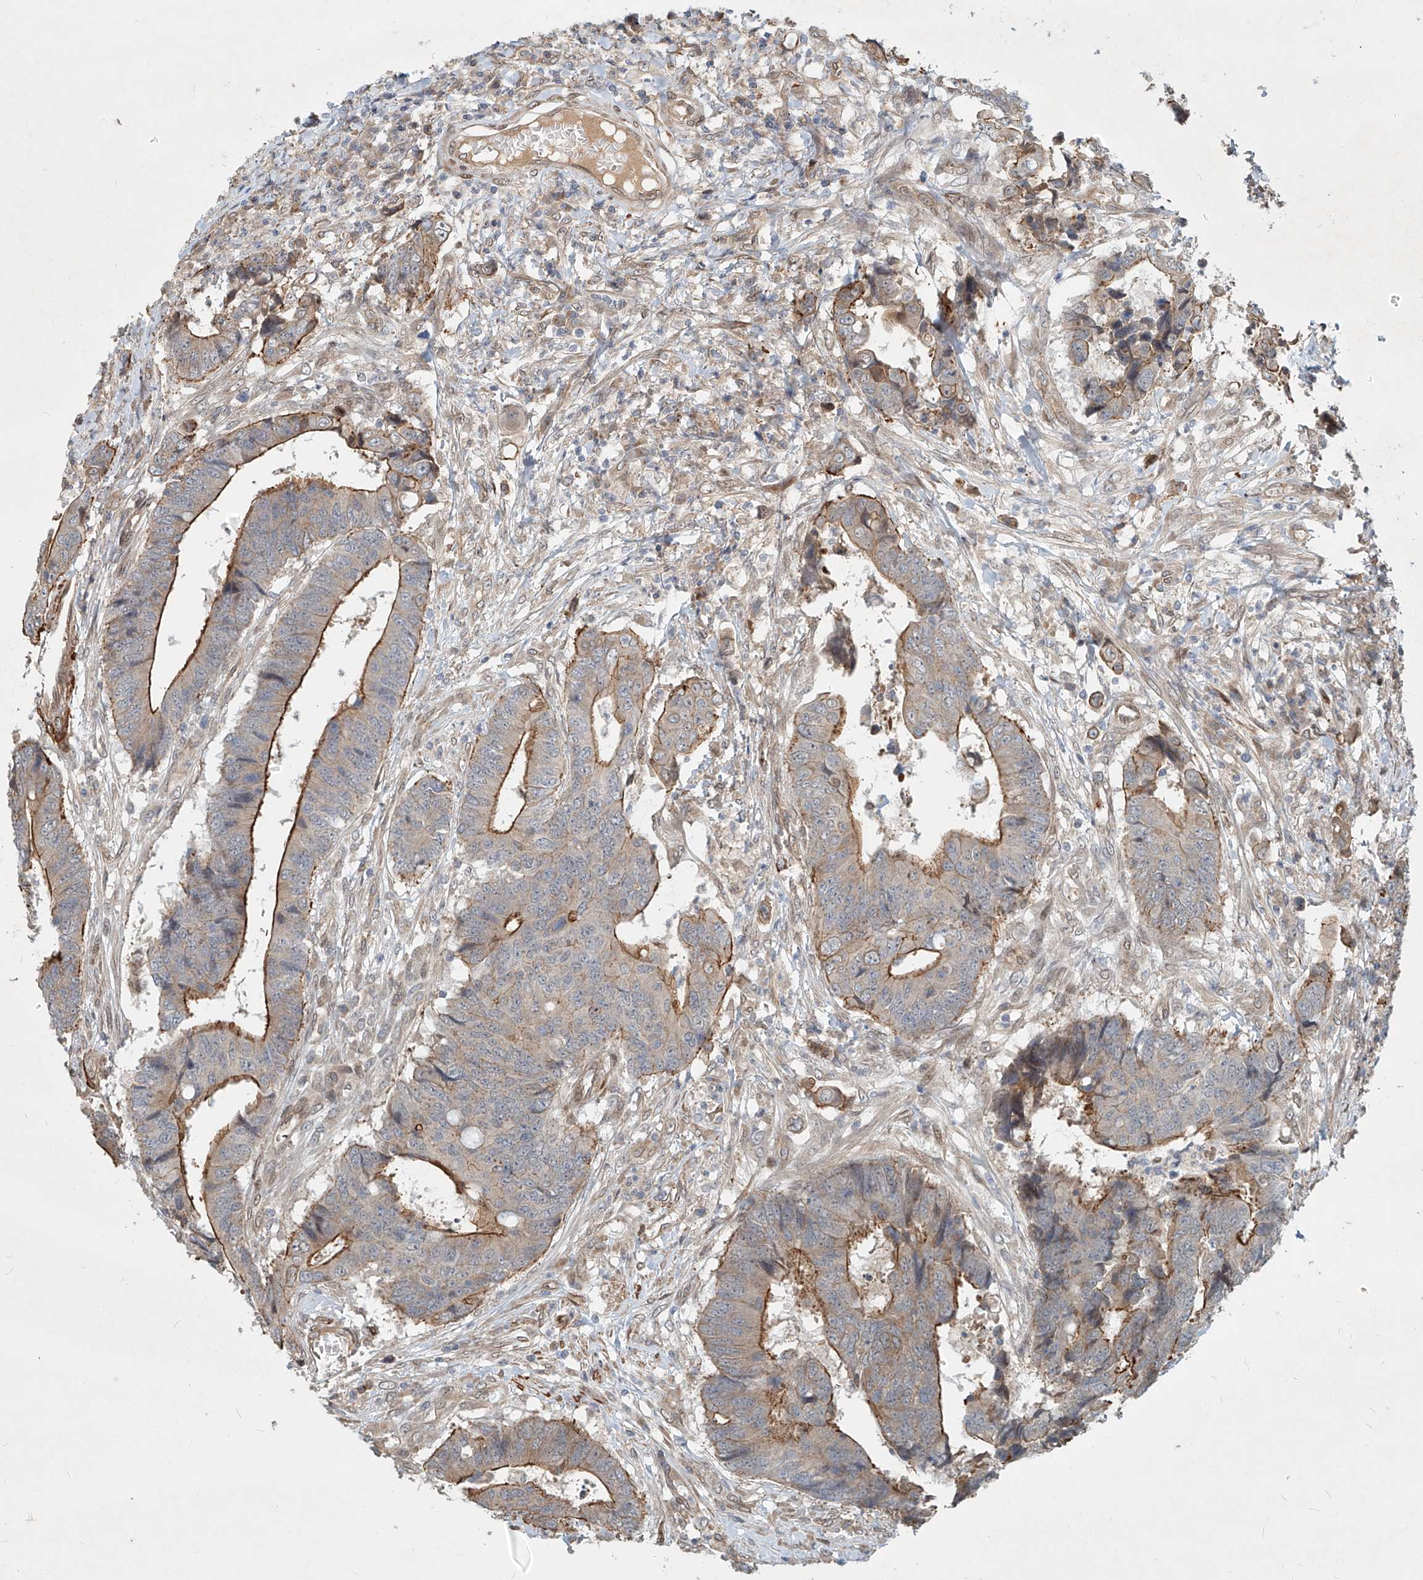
{"staining": {"intensity": "strong", "quantity": "25%-75%", "location": "cytoplasmic/membranous"}, "tissue": "colorectal cancer", "cell_type": "Tumor cells", "image_type": "cancer", "snomed": [{"axis": "morphology", "description": "Adenocarcinoma, NOS"}, {"axis": "topography", "description": "Rectum"}], "caption": "Protein staining of colorectal cancer tissue reveals strong cytoplasmic/membranous staining in approximately 25%-75% of tumor cells.", "gene": "SASH1", "patient": {"sex": "male", "age": 84}}